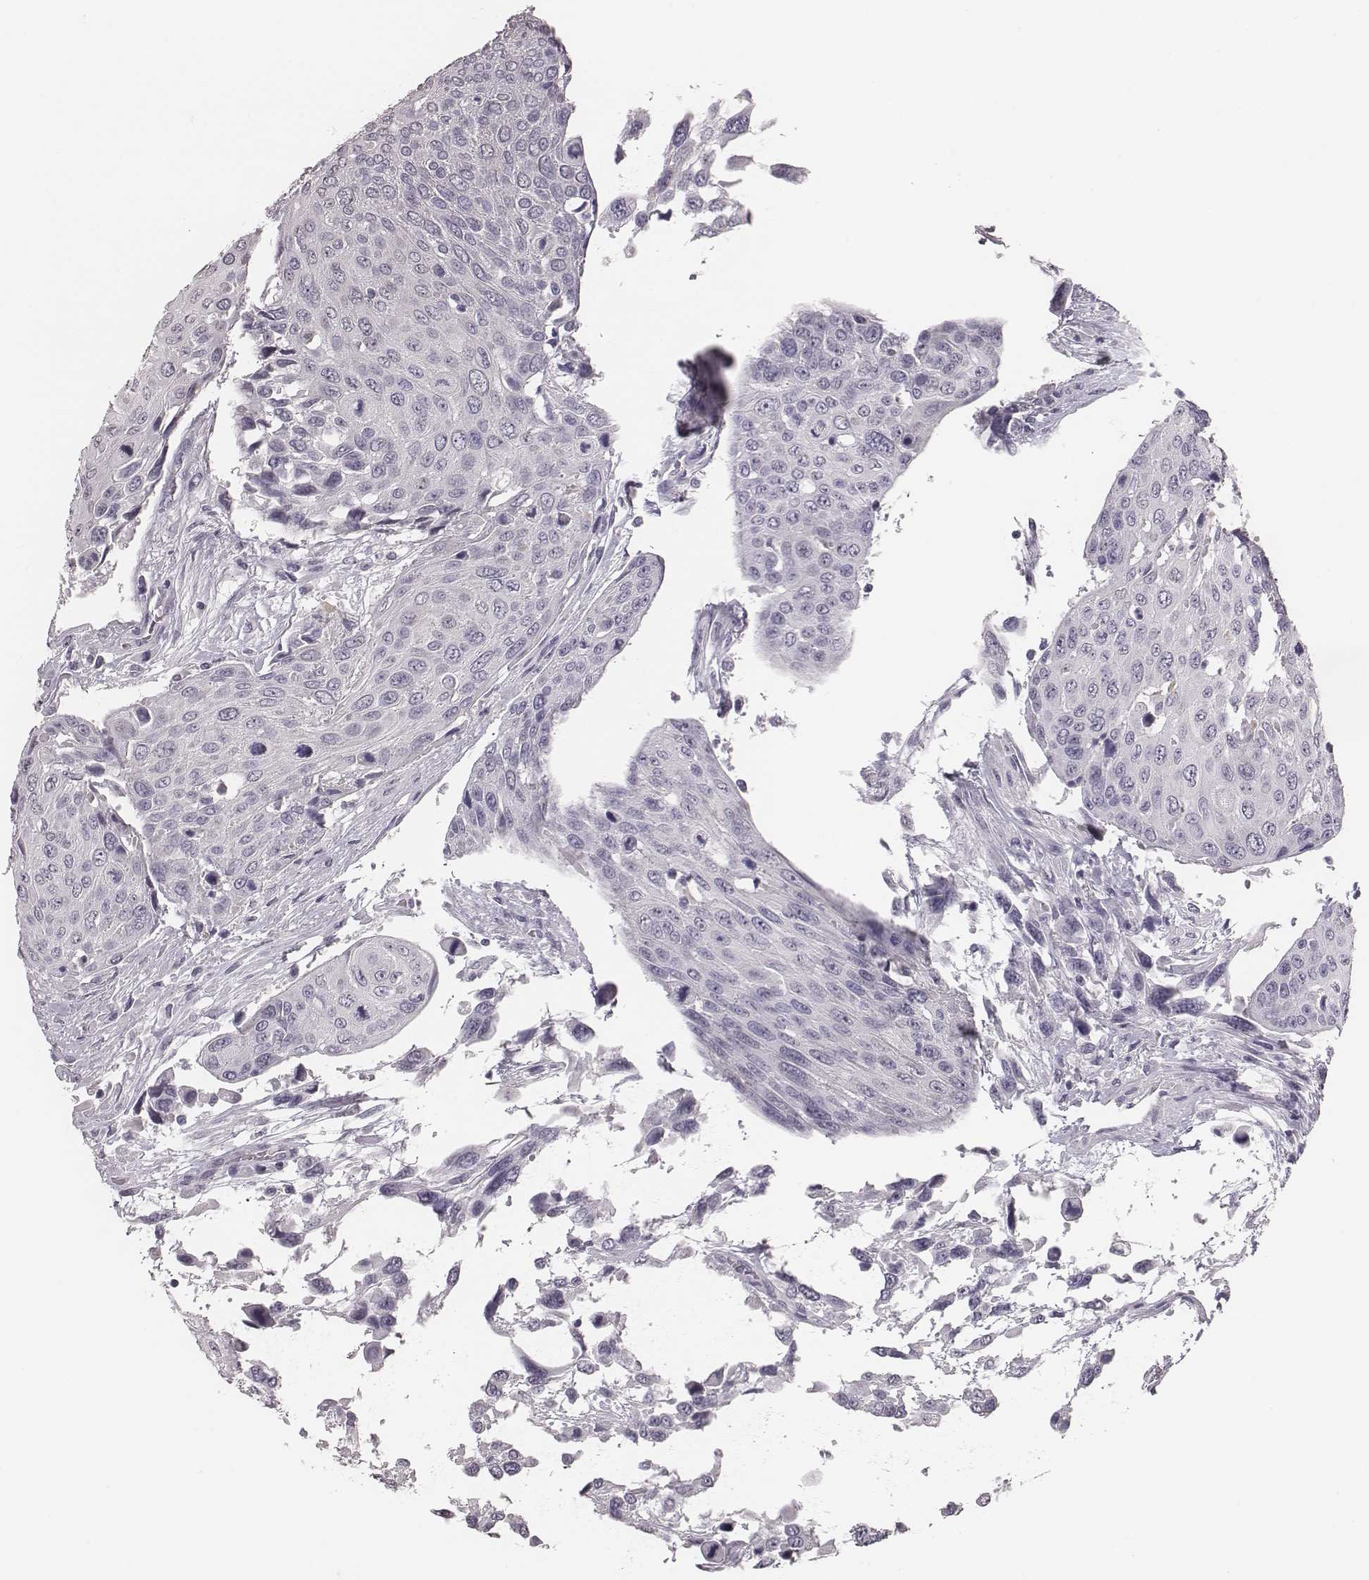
{"staining": {"intensity": "negative", "quantity": "none", "location": "none"}, "tissue": "urothelial cancer", "cell_type": "Tumor cells", "image_type": "cancer", "snomed": [{"axis": "morphology", "description": "Urothelial carcinoma, High grade"}, {"axis": "topography", "description": "Urinary bladder"}], "caption": "There is no significant staining in tumor cells of high-grade urothelial carcinoma. (DAB (3,3'-diaminobenzidine) immunohistochemistry with hematoxylin counter stain).", "gene": "CSHL1", "patient": {"sex": "female", "age": 70}}